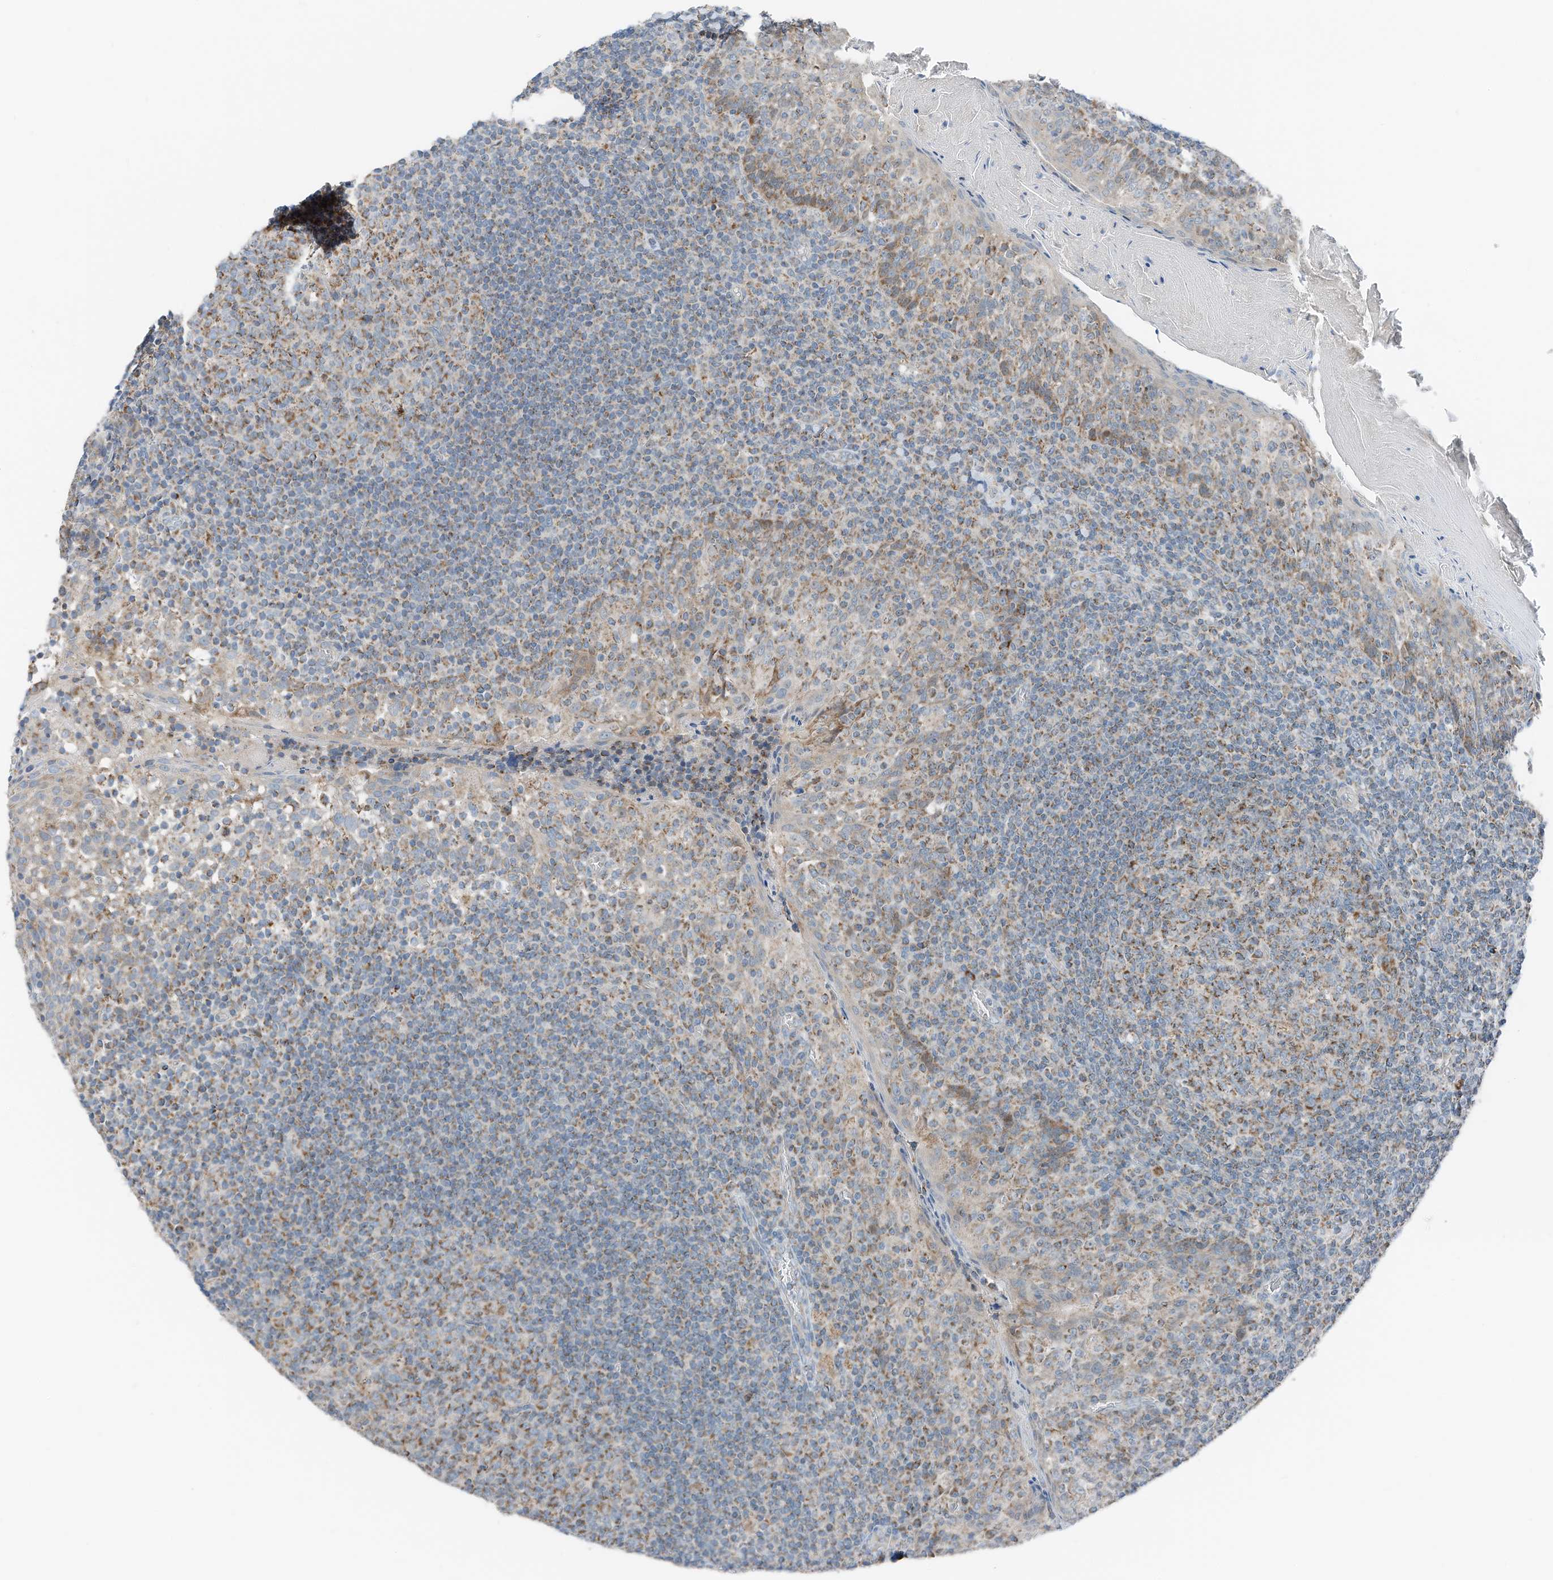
{"staining": {"intensity": "moderate", "quantity": ">75%", "location": "cytoplasmic/membranous"}, "tissue": "tonsil", "cell_type": "Germinal center cells", "image_type": "normal", "snomed": [{"axis": "morphology", "description": "Normal tissue, NOS"}, {"axis": "topography", "description": "Tonsil"}], "caption": "DAB (3,3'-diaminobenzidine) immunohistochemical staining of unremarkable tonsil exhibits moderate cytoplasmic/membranous protein expression in about >75% of germinal center cells.", "gene": "RMND1", "patient": {"sex": "female", "age": 19}}